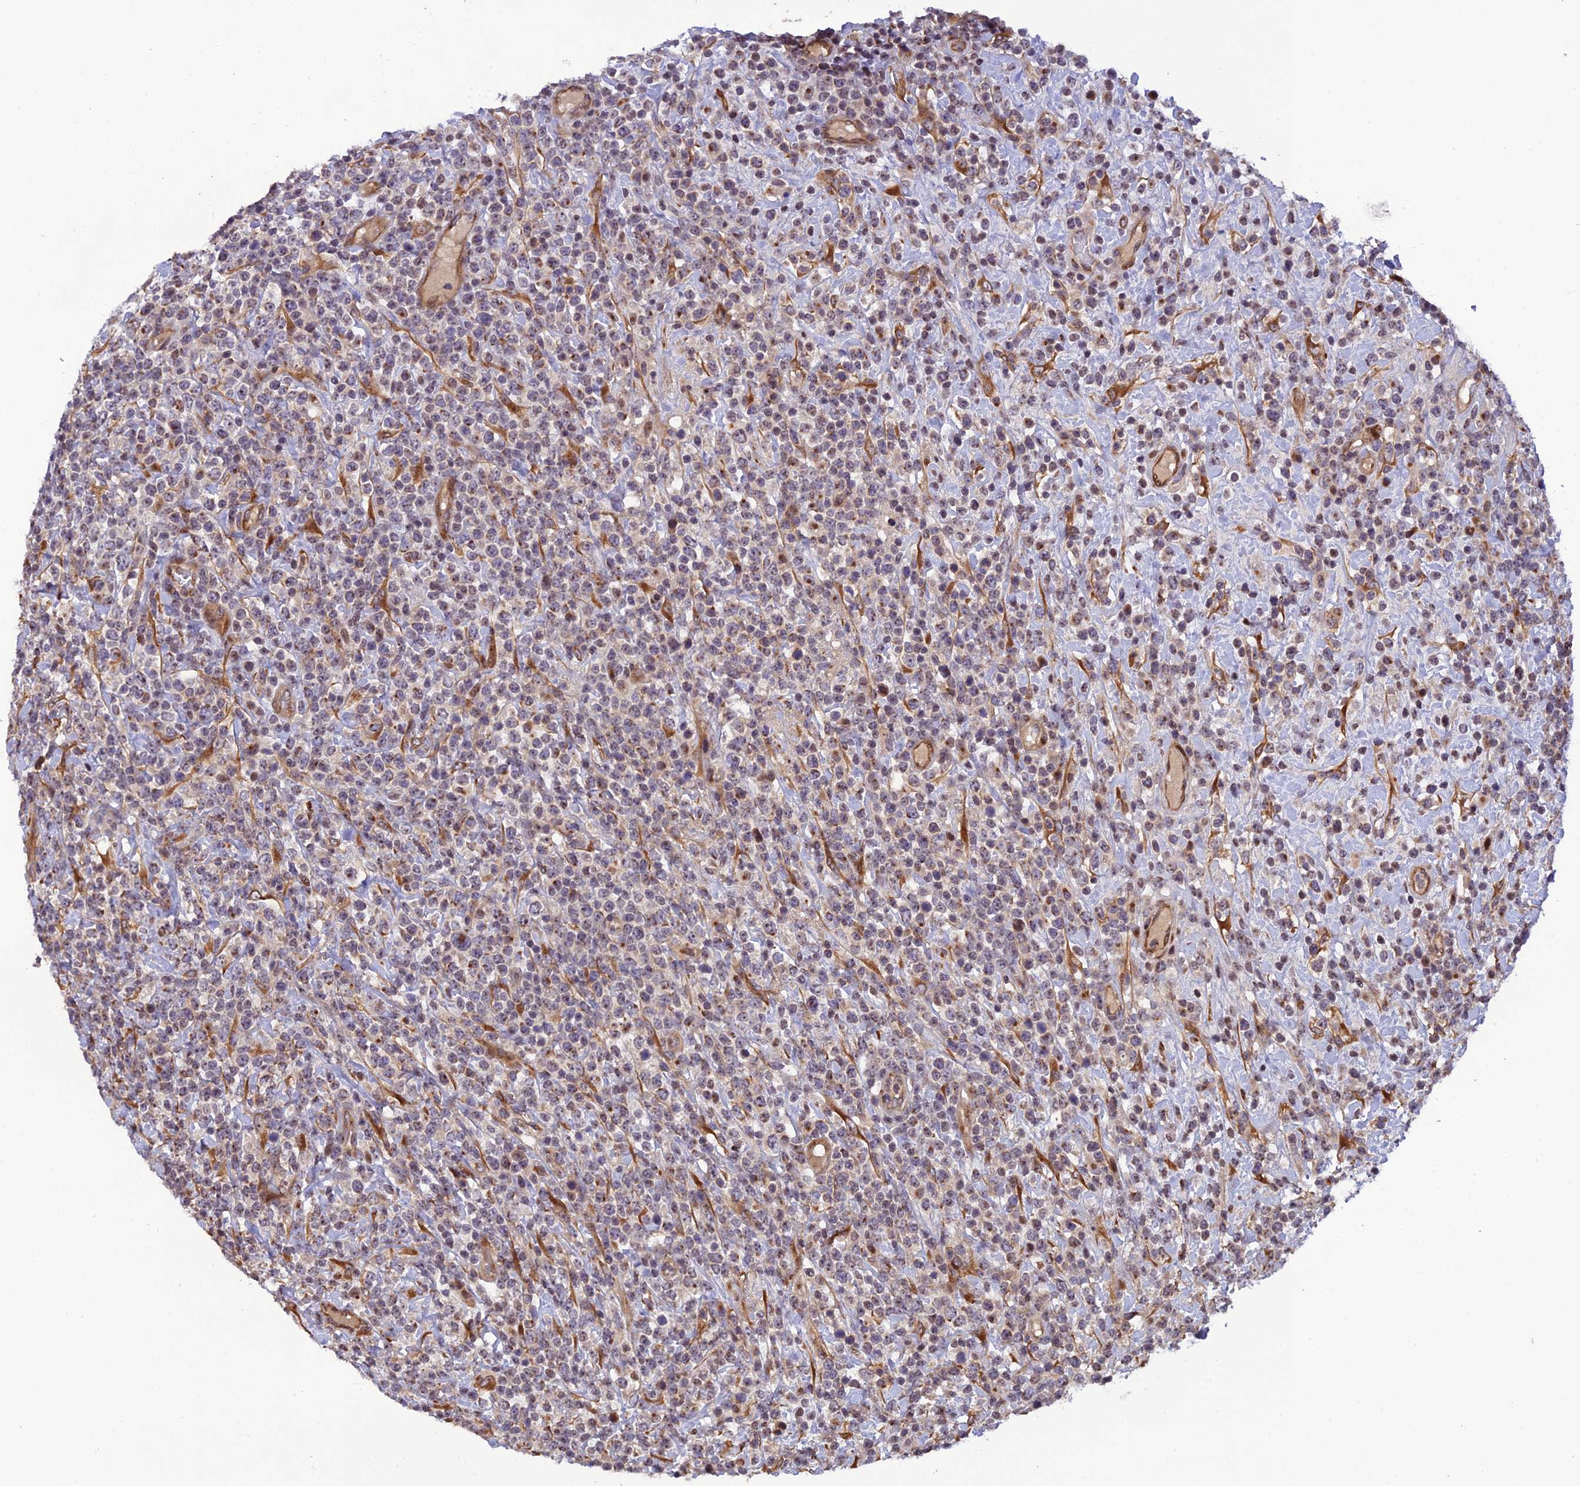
{"staining": {"intensity": "weak", "quantity": "<25%", "location": "nuclear"}, "tissue": "lymphoma", "cell_type": "Tumor cells", "image_type": "cancer", "snomed": [{"axis": "morphology", "description": "Malignant lymphoma, non-Hodgkin's type, High grade"}, {"axis": "topography", "description": "Colon"}], "caption": "The image shows no significant positivity in tumor cells of lymphoma.", "gene": "SMIM7", "patient": {"sex": "female", "age": 53}}